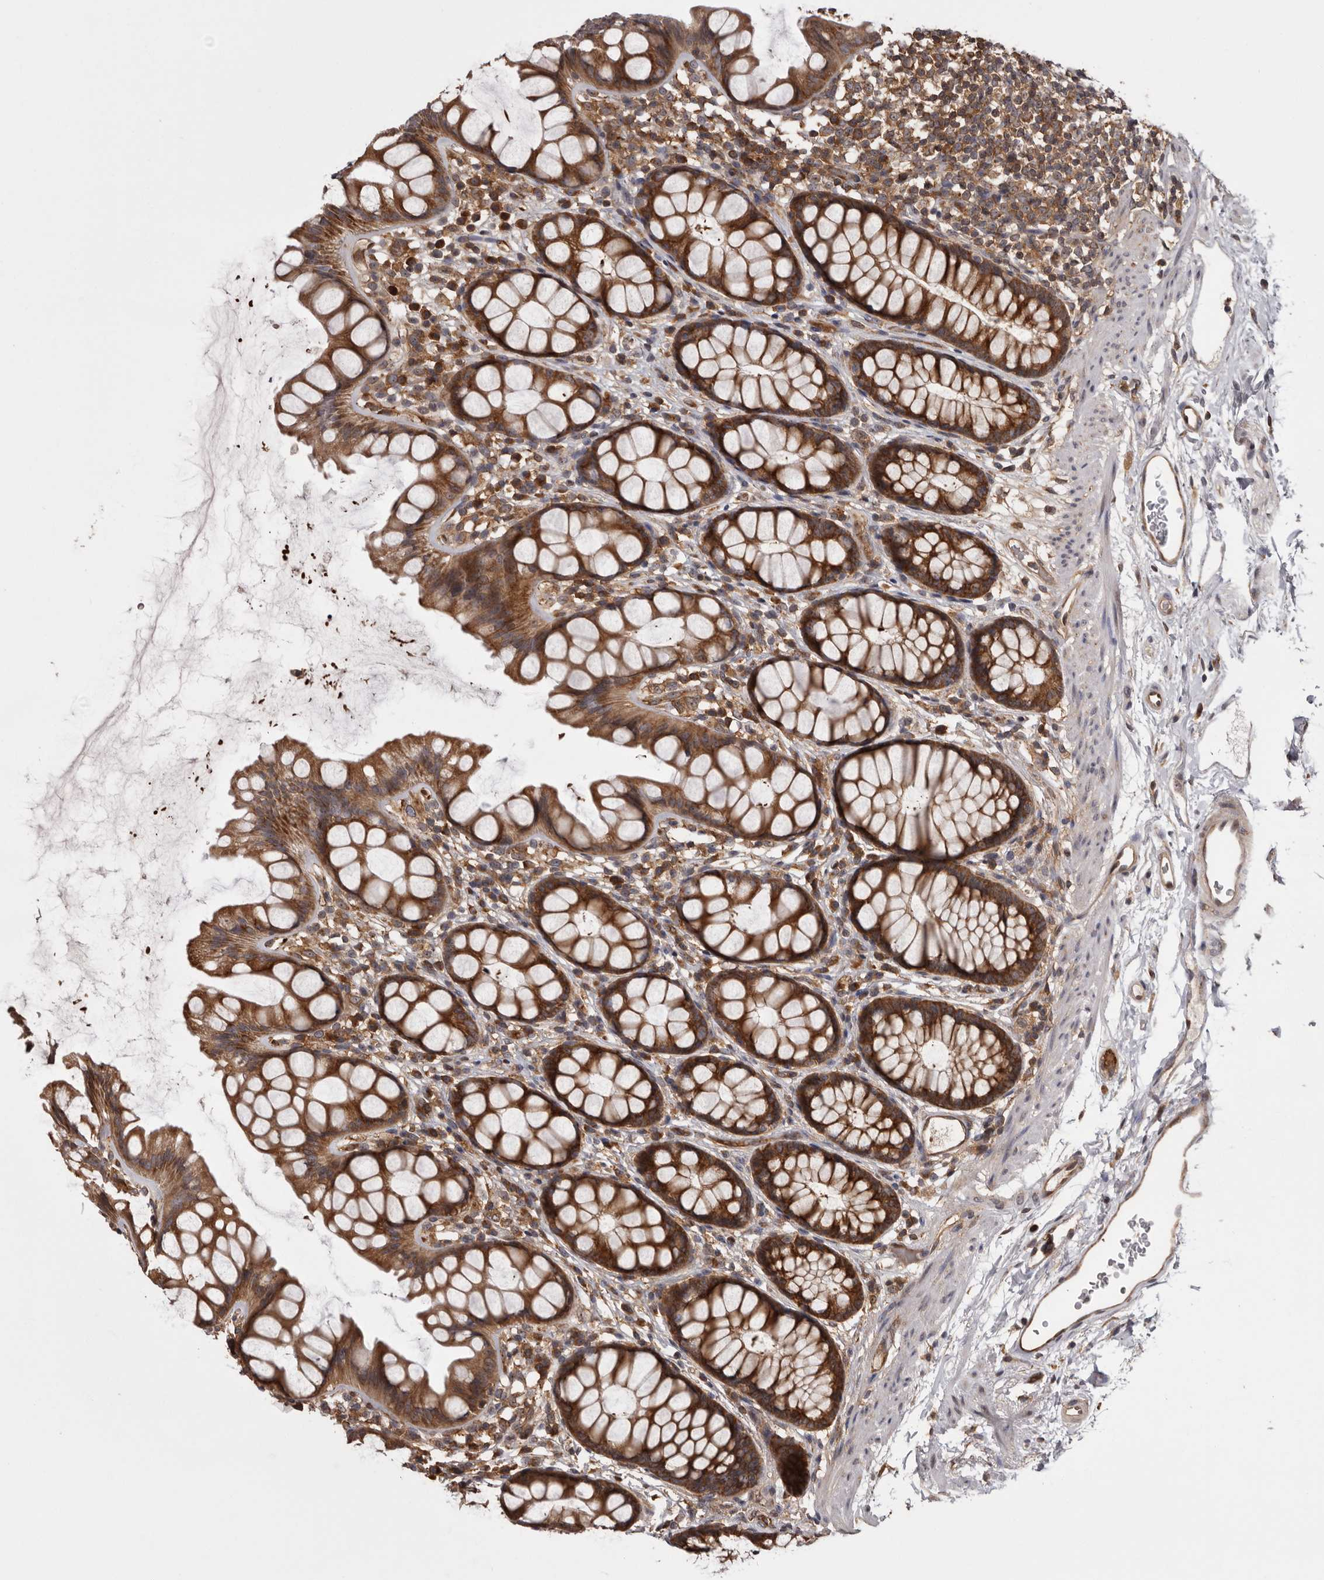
{"staining": {"intensity": "moderate", "quantity": ">75%", "location": "cytoplasmic/membranous"}, "tissue": "rectum", "cell_type": "Glandular cells", "image_type": "normal", "snomed": [{"axis": "morphology", "description": "Normal tissue, NOS"}, {"axis": "topography", "description": "Rectum"}], "caption": "Immunohistochemistry (IHC) (DAB) staining of unremarkable rectum shows moderate cytoplasmic/membranous protein positivity in approximately >75% of glandular cells. (DAB (3,3'-diaminobenzidine) = brown stain, brightfield microscopy at high magnification).", "gene": "DARS1", "patient": {"sex": "female", "age": 65}}